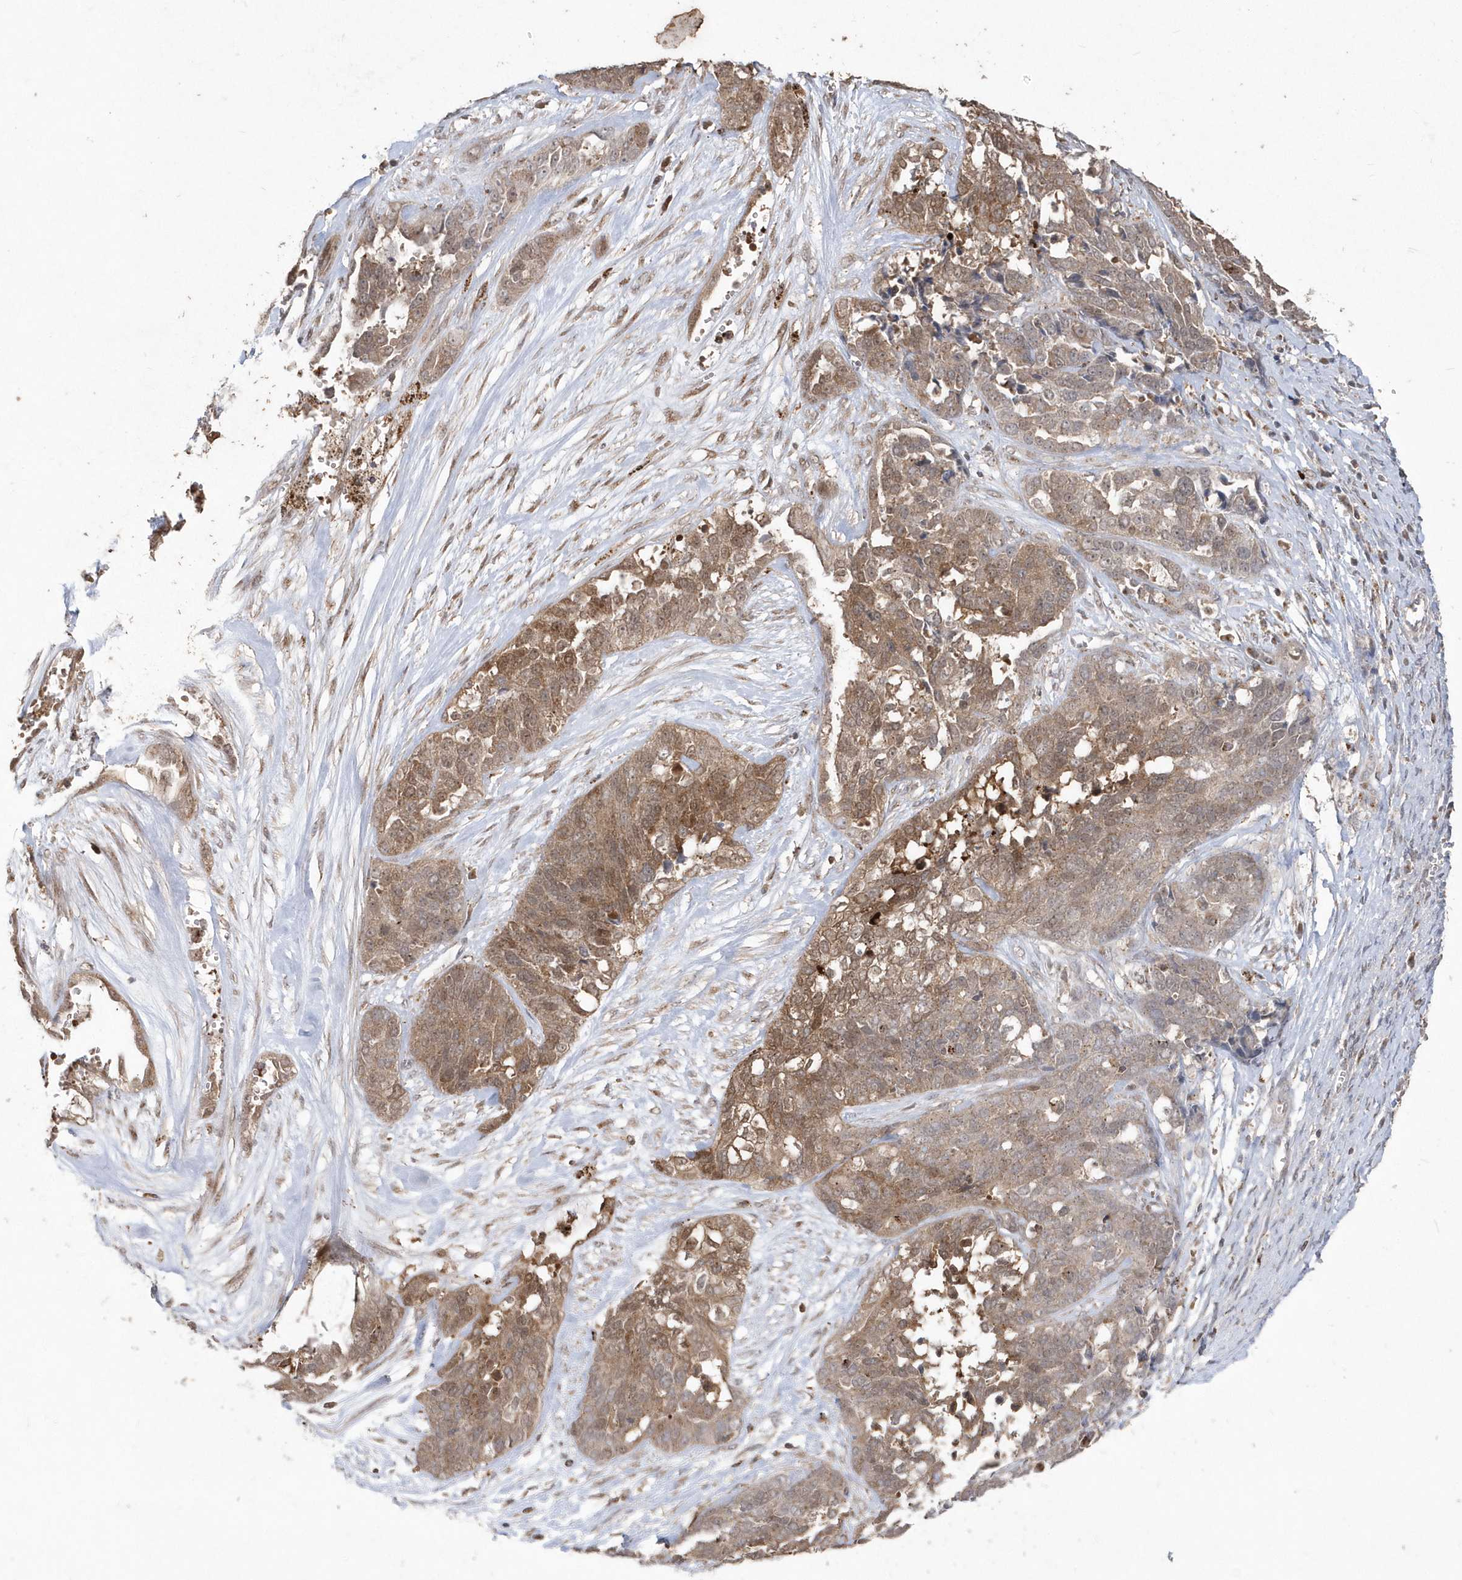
{"staining": {"intensity": "moderate", "quantity": ">75%", "location": "cytoplasmic/membranous"}, "tissue": "ovarian cancer", "cell_type": "Tumor cells", "image_type": "cancer", "snomed": [{"axis": "morphology", "description": "Cystadenocarcinoma, serous, NOS"}, {"axis": "topography", "description": "Ovary"}], "caption": "DAB immunohistochemical staining of ovarian serous cystadenocarcinoma shows moderate cytoplasmic/membranous protein expression in about >75% of tumor cells. Using DAB (3,3'-diaminobenzidine) (brown) and hematoxylin (blue) stains, captured at high magnification using brightfield microscopy.", "gene": "GEMIN6", "patient": {"sex": "female", "age": 44}}